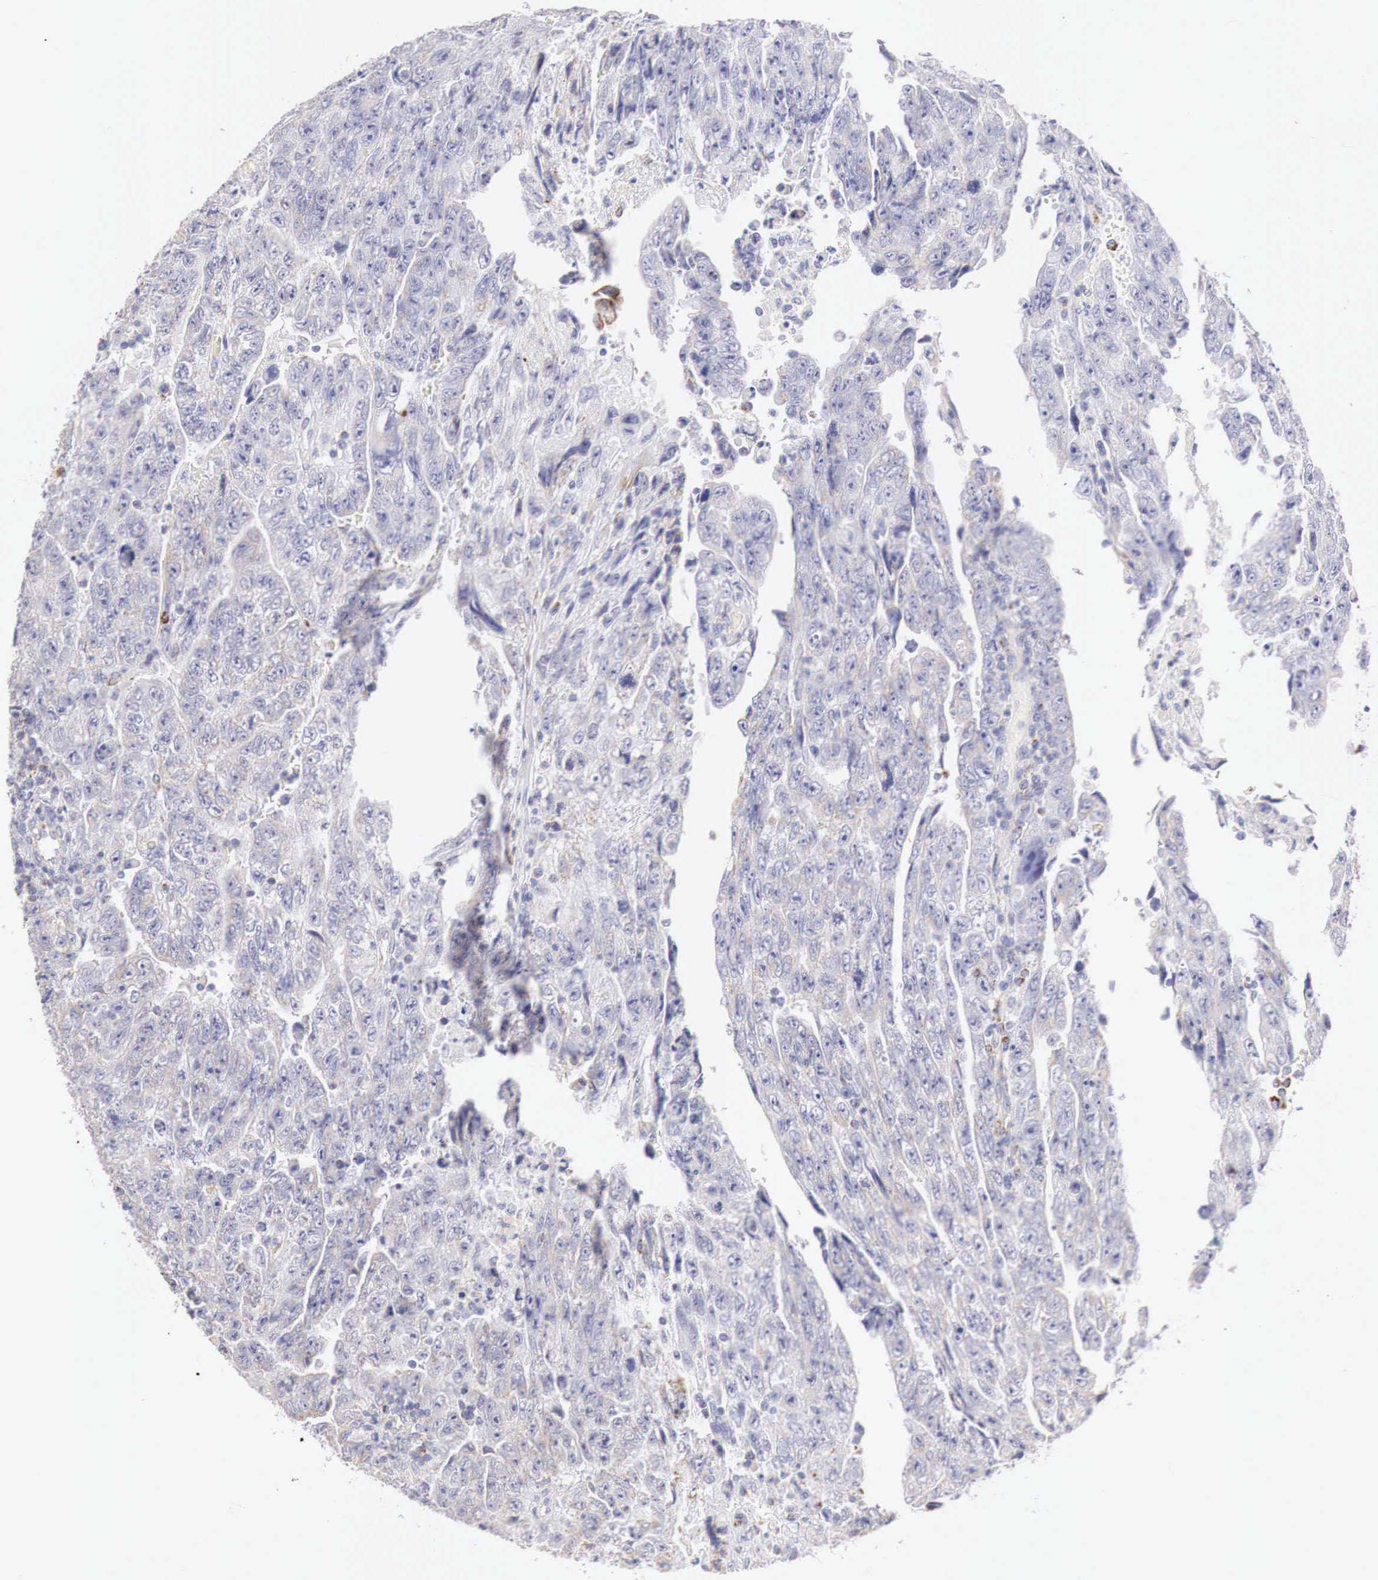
{"staining": {"intensity": "negative", "quantity": "none", "location": "none"}, "tissue": "testis cancer", "cell_type": "Tumor cells", "image_type": "cancer", "snomed": [{"axis": "morphology", "description": "Carcinoma, Embryonal, NOS"}, {"axis": "topography", "description": "Testis"}], "caption": "Human embryonal carcinoma (testis) stained for a protein using immunohistochemistry displays no staining in tumor cells.", "gene": "IDH3G", "patient": {"sex": "male", "age": 28}}